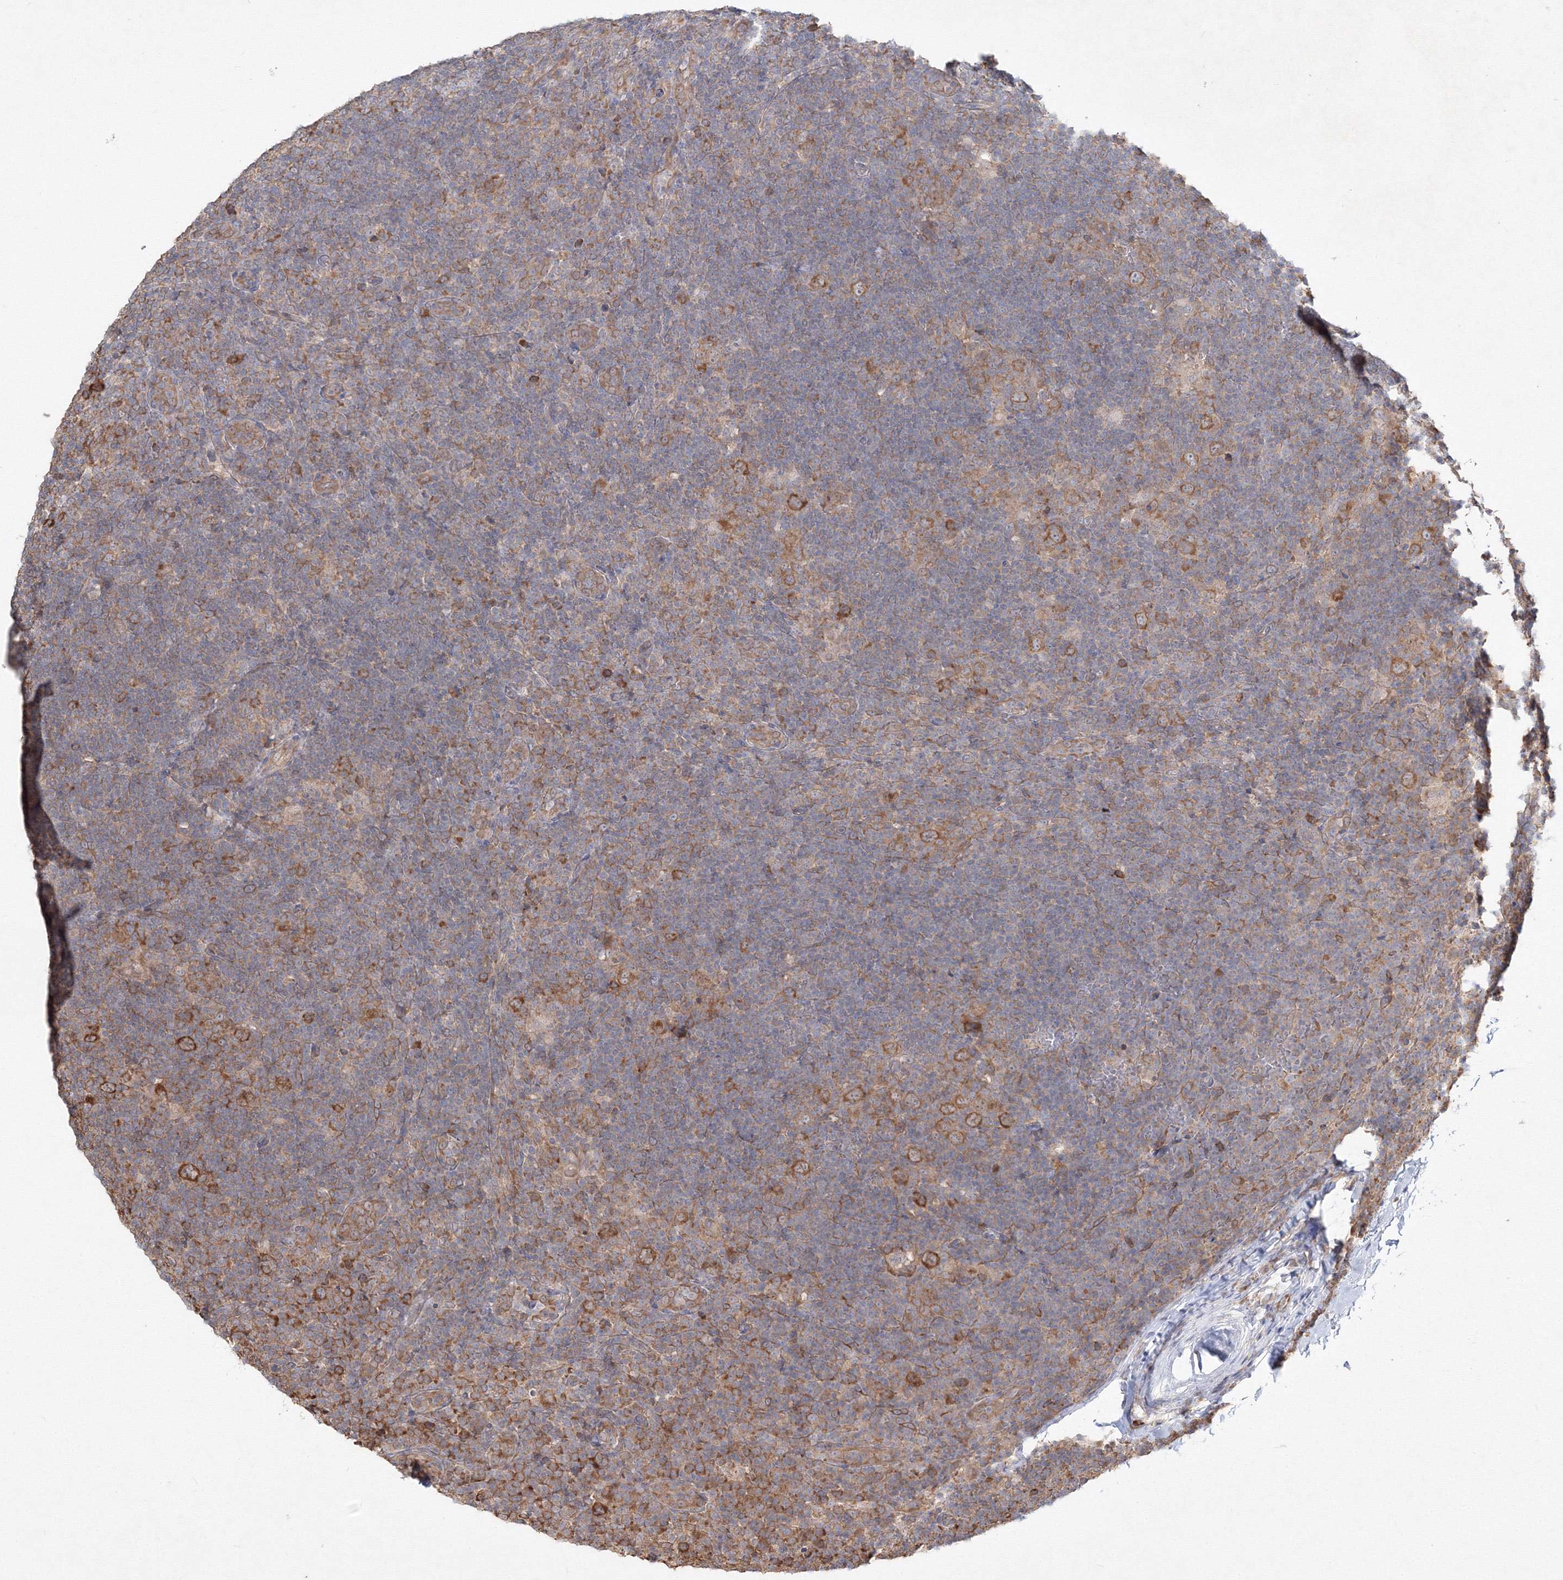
{"staining": {"intensity": "strong", "quantity": ">75%", "location": "cytoplasmic/membranous"}, "tissue": "lymphoma", "cell_type": "Tumor cells", "image_type": "cancer", "snomed": [{"axis": "morphology", "description": "Hodgkin's disease, NOS"}, {"axis": "topography", "description": "Lymph node"}], "caption": "About >75% of tumor cells in lymphoma exhibit strong cytoplasmic/membranous protein positivity as visualized by brown immunohistochemical staining.", "gene": "FBXL8", "patient": {"sex": "female", "age": 57}}